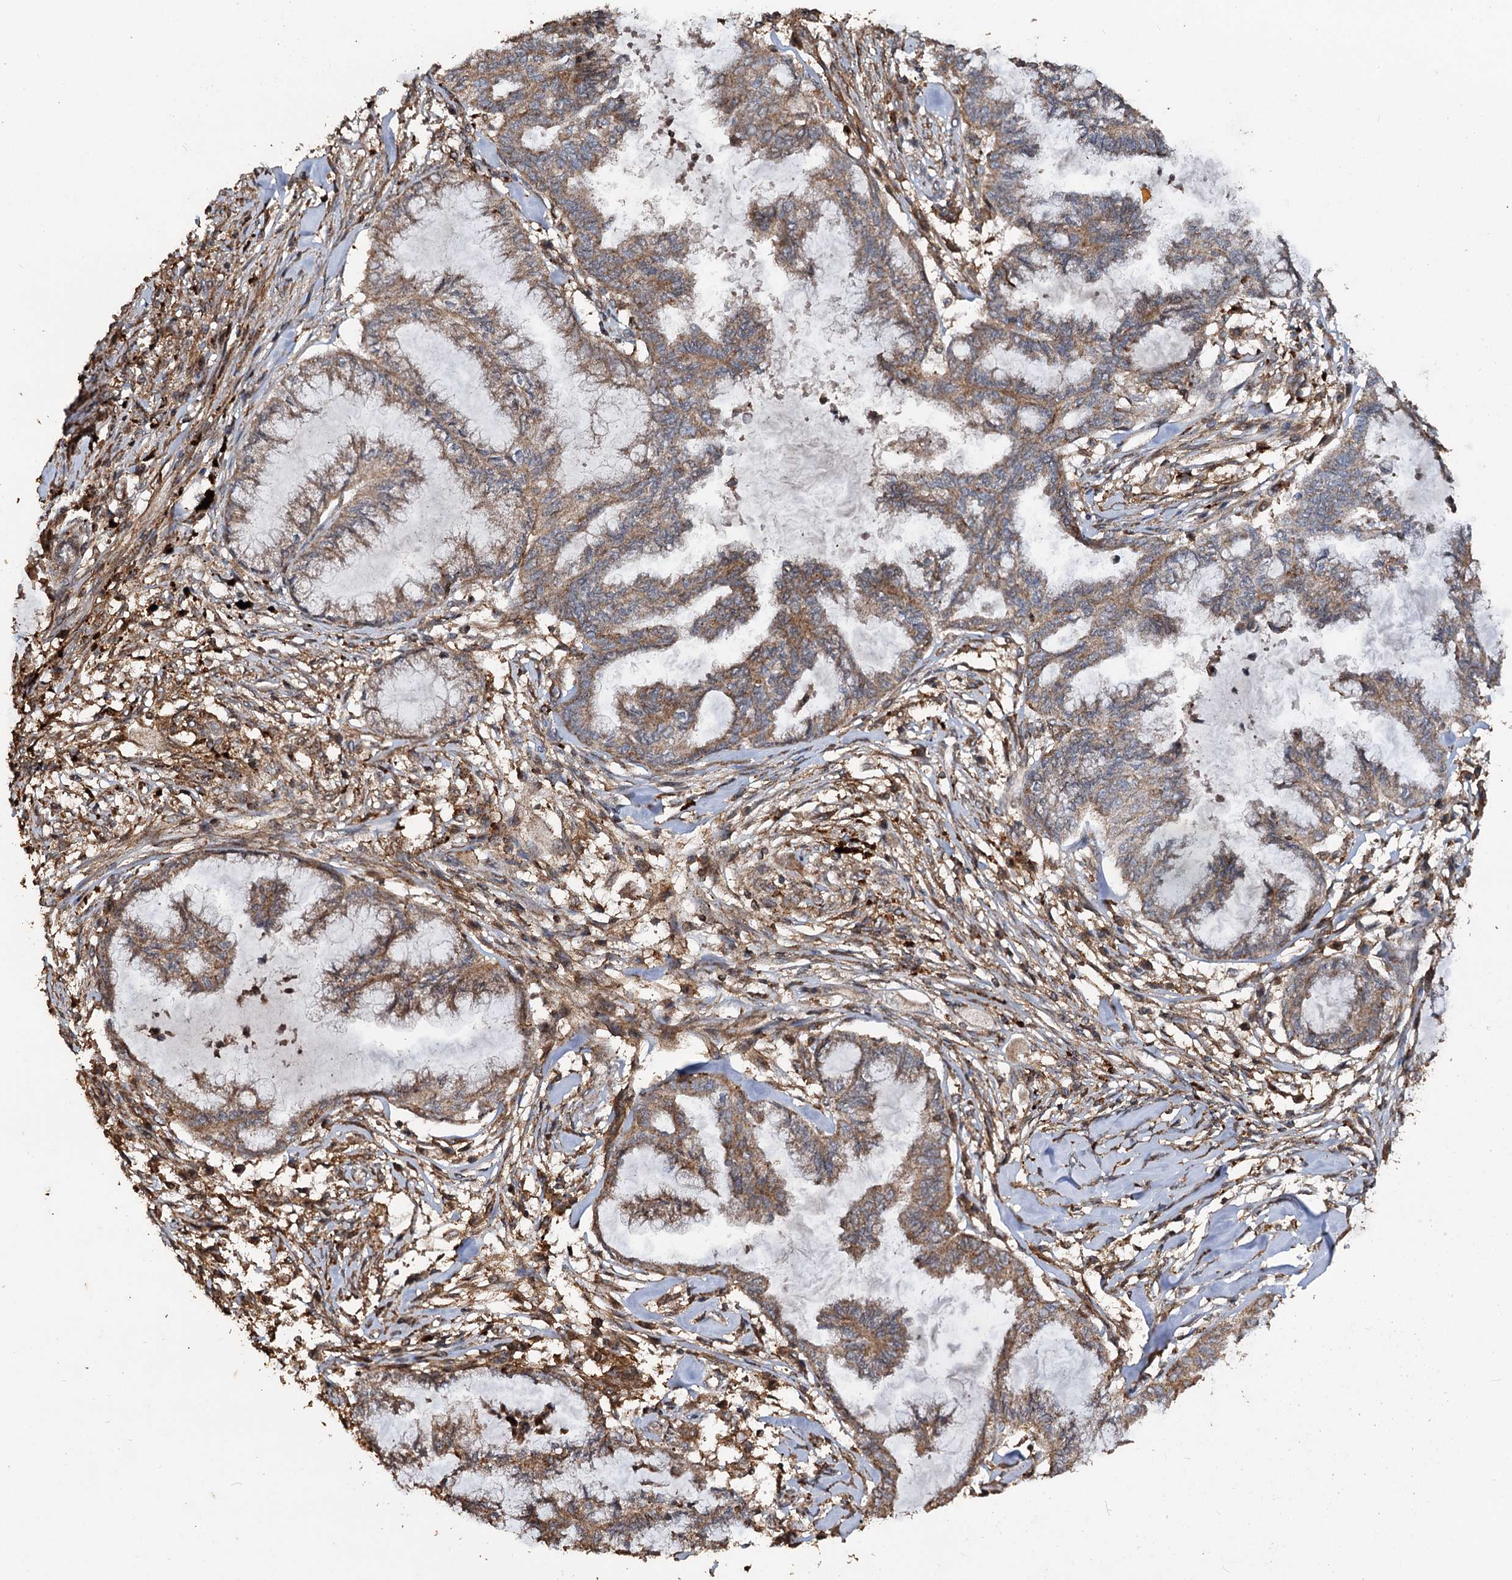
{"staining": {"intensity": "moderate", "quantity": ">75%", "location": "cytoplasmic/membranous"}, "tissue": "endometrial cancer", "cell_type": "Tumor cells", "image_type": "cancer", "snomed": [{"axis": "morphology", "description": "Adenocarcinoma, NOS"}, {"axis": "topography", "description": "Endometrium"}], "caption": "Protein analysis of endometrial cancer (adenocarcinoma) tissue demonstrates moderate cytoplasmic/membranous staining in approximately >75% of tumor cells.", "gene": "NOTCH2NLA", "patient": {"sex": "female", "age": 86}}